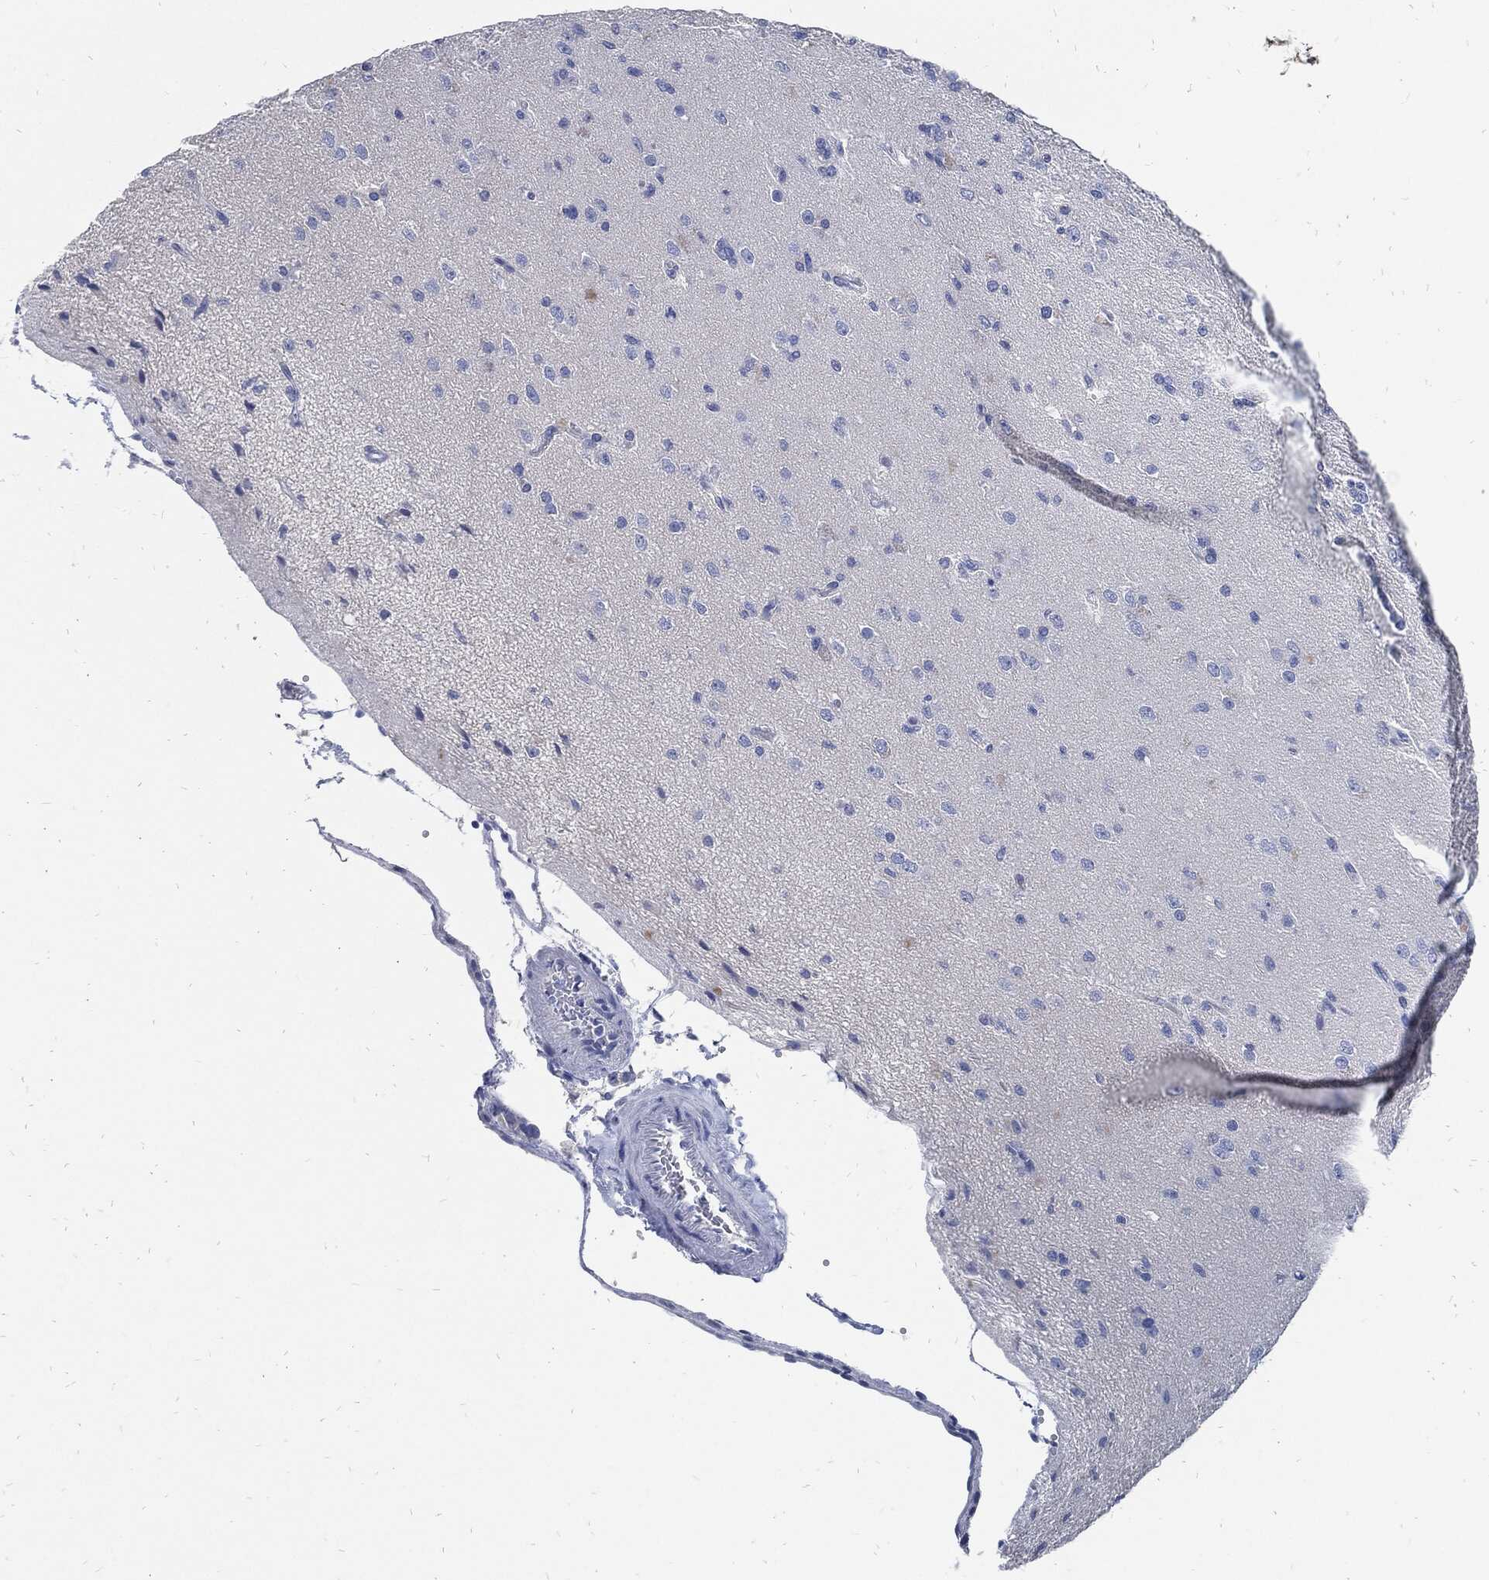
{"staining": {"intensity": "negative", "quantity": "none", "location": "none"}, "tissue": "glioma", "cell_type": "Tumor cells", "image_type": "cancer", "snomed": [{"axis": "morphology", "description": "Glioma, malignant, High grade"}, {"axis": "topography", "description": "Brain"}], "caption": "This is a micrograph of immunohistochemistry staining of glioma, which shows no staining in tumor cells.", "gene": "FABP4", "patient": {"sex": "male", "age": 56}}